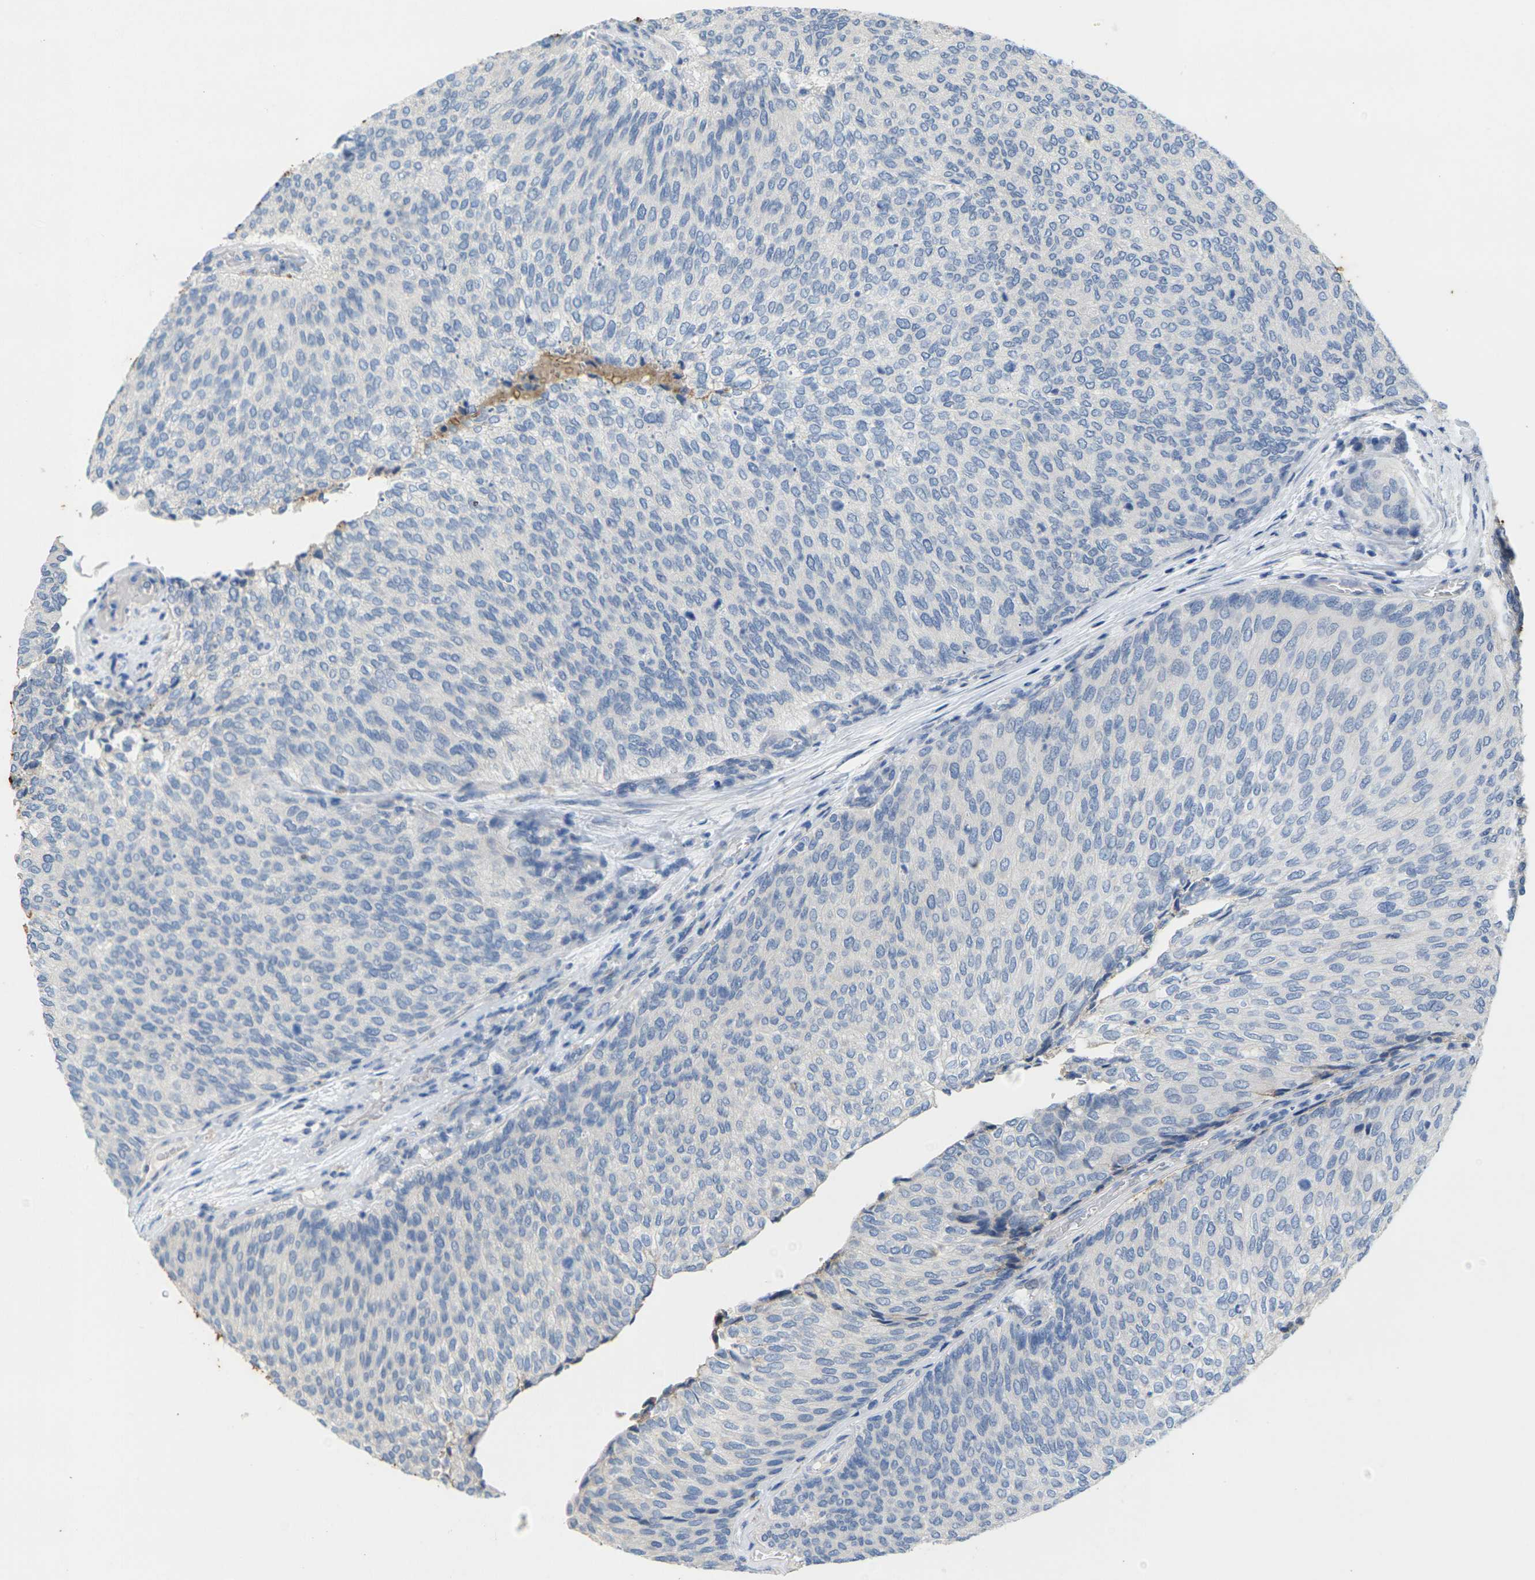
{"staining": {"intensity": "negative", "quantity": "none", "location": "none"}, "tissue": "urothelial cancer", "cell_type": "Tumor cells", "image_type": "cancer", "snomed": [{"axis": "morphology", "description": "Urothelial carcinoma, Low grade"}, {"axis": "topography", "description": "Urinary bladder"}], "caption": "There is no significant positivity in tumor cells of urothelial cancer.", "gene": "TNNI3", "patient": {"sex": "female", "age": 79}}